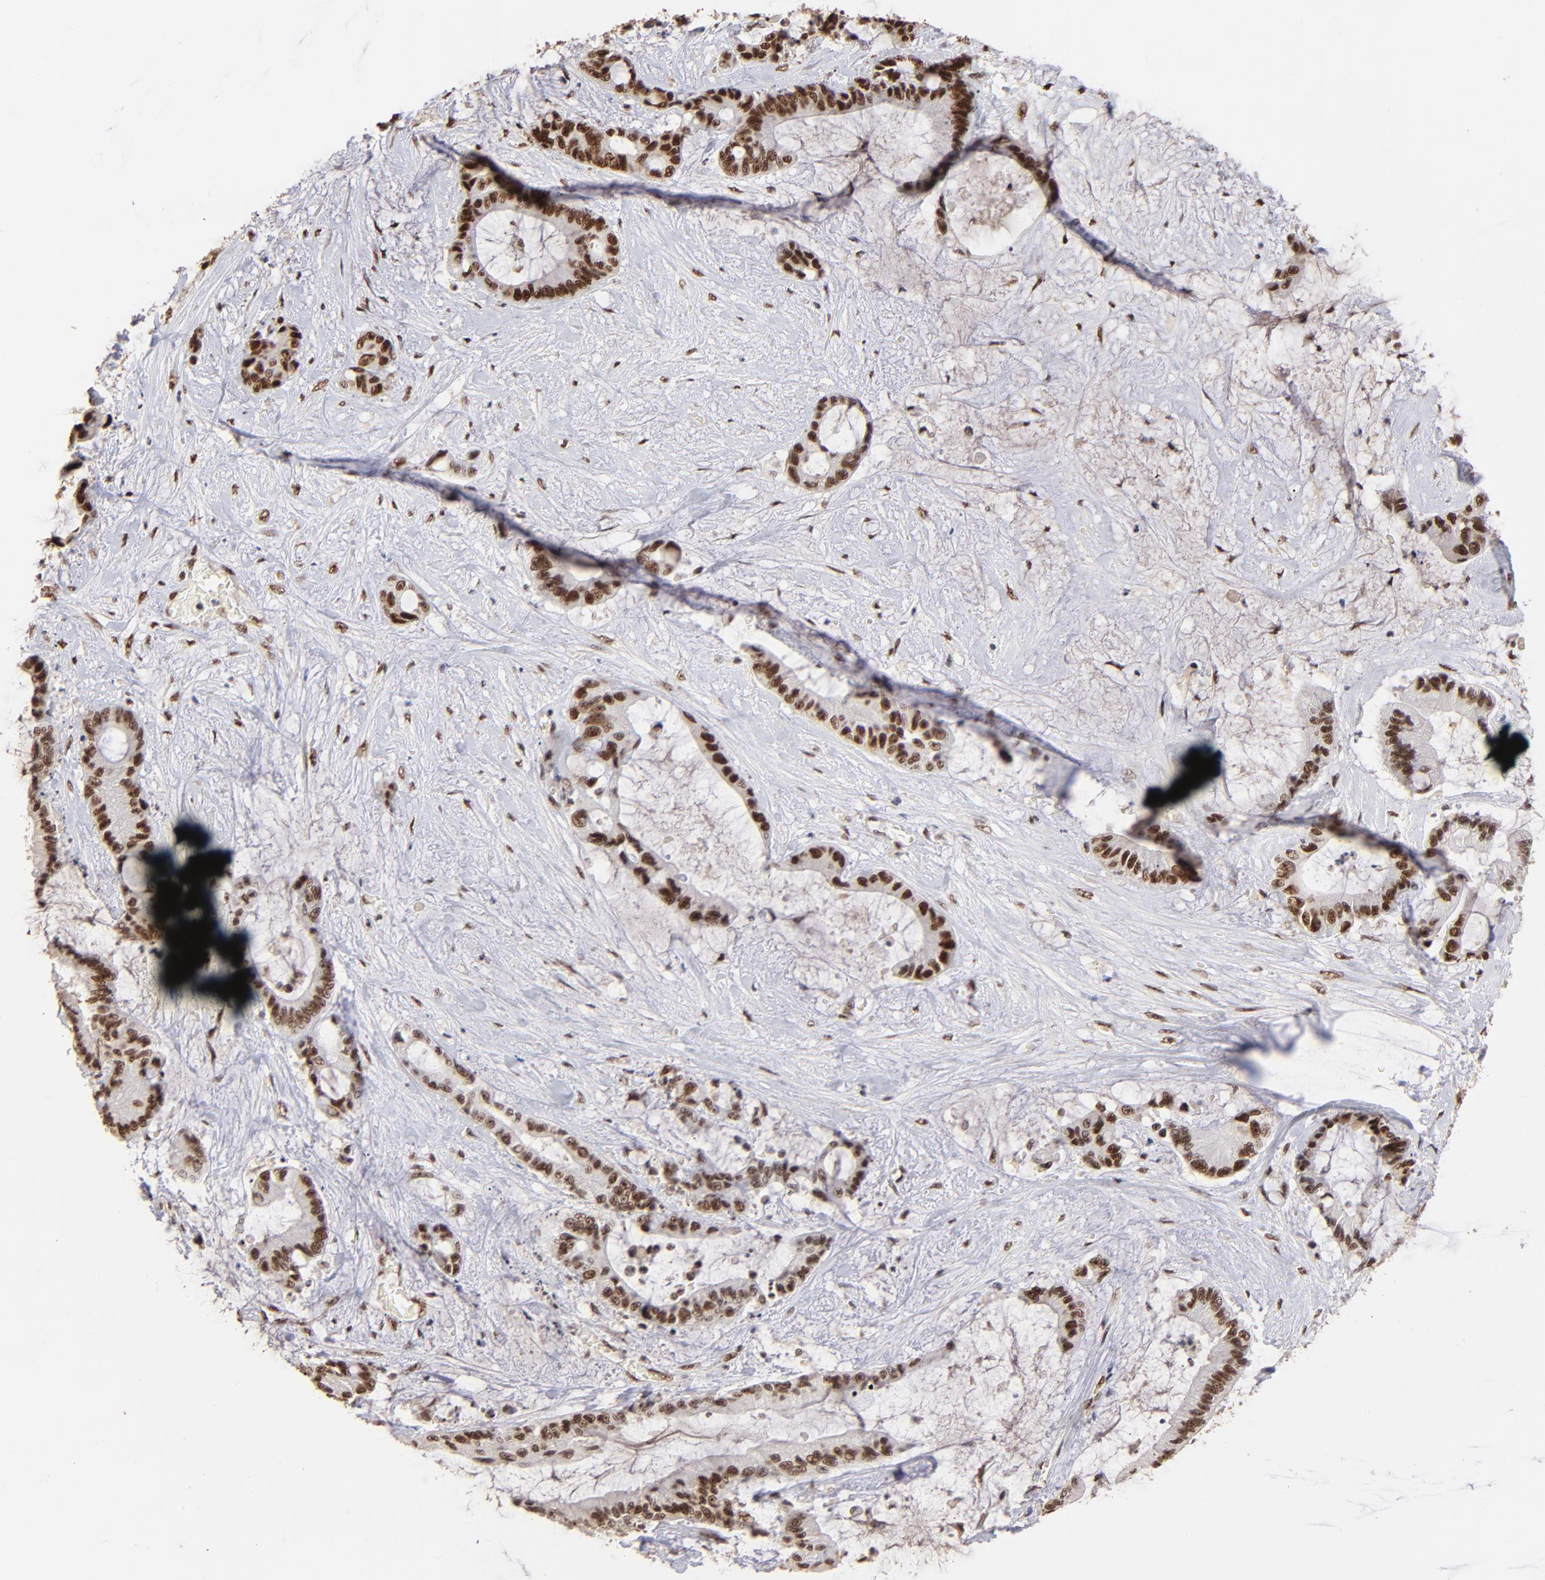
{"staining": {"intensity": "strong", "quantity": ">75%", "location": "nuclear"}, "tissue": "liver cancer", "cell_type": "Tumor cells", "image_type": "cancer", "snomed": [{"axis": "morphology", "description": "Cholangiocarcinoma"}, {"axis": "topography", "description": "Liver"}], "caption": "Brown immunohistochemical staining in human liver cancer (cholangiocarcinoma) demonstrates strong nuclear expression in about >75% of tumor cells. The staining is performed using DAB brown chromogen to label protein expression. The nuclei are counter-stained blue using hematoxylin.", "gene": "ZNF146", "patient": {"sex": "female", "age": 73}}